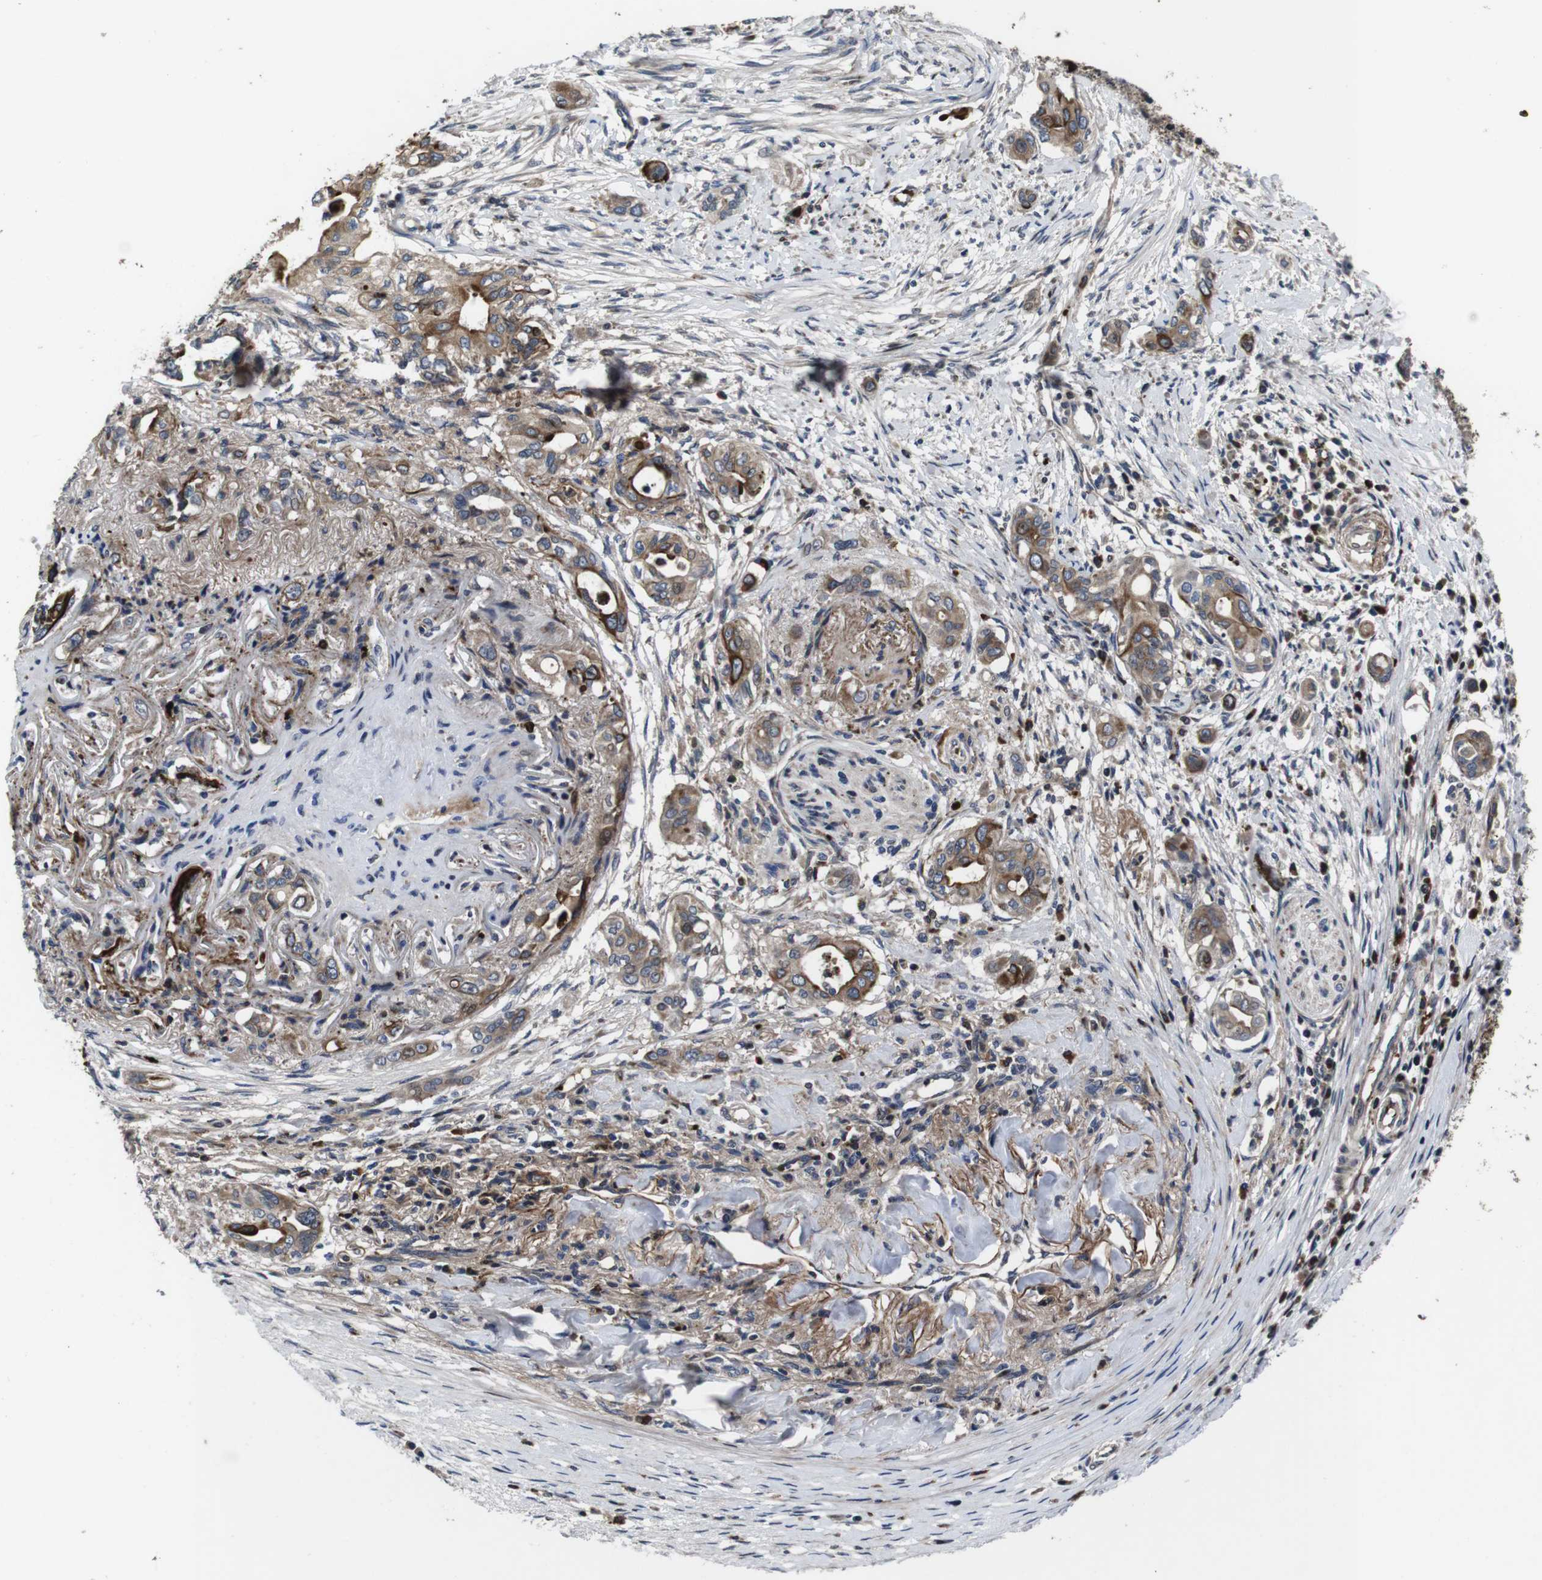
{"staining": {"intensity": "moderate", "quantity": ">75%", "location": "cytoplasmic/membranous"}, "tissue": "pancreatic cancer", "cell_type": "Tumor cells", "image_type": "cancer", "snomed": [{"axis": "morphology", "description": "Adenocarcinoma, NOS"}, {"axis": "topography", "description": "Pancreas"}], "caption": "Immunohistochemical staining of pancreatic adenocarcinoma exhibits medium levels of moderate cytoplasmic/membranous protein positivity in approximately >75% of tumor cells. (Brightfield microscopy of DAB IHC at high magnification).", "gene": "SMYD3", "patient": {"sex": "female", "age": 60}}